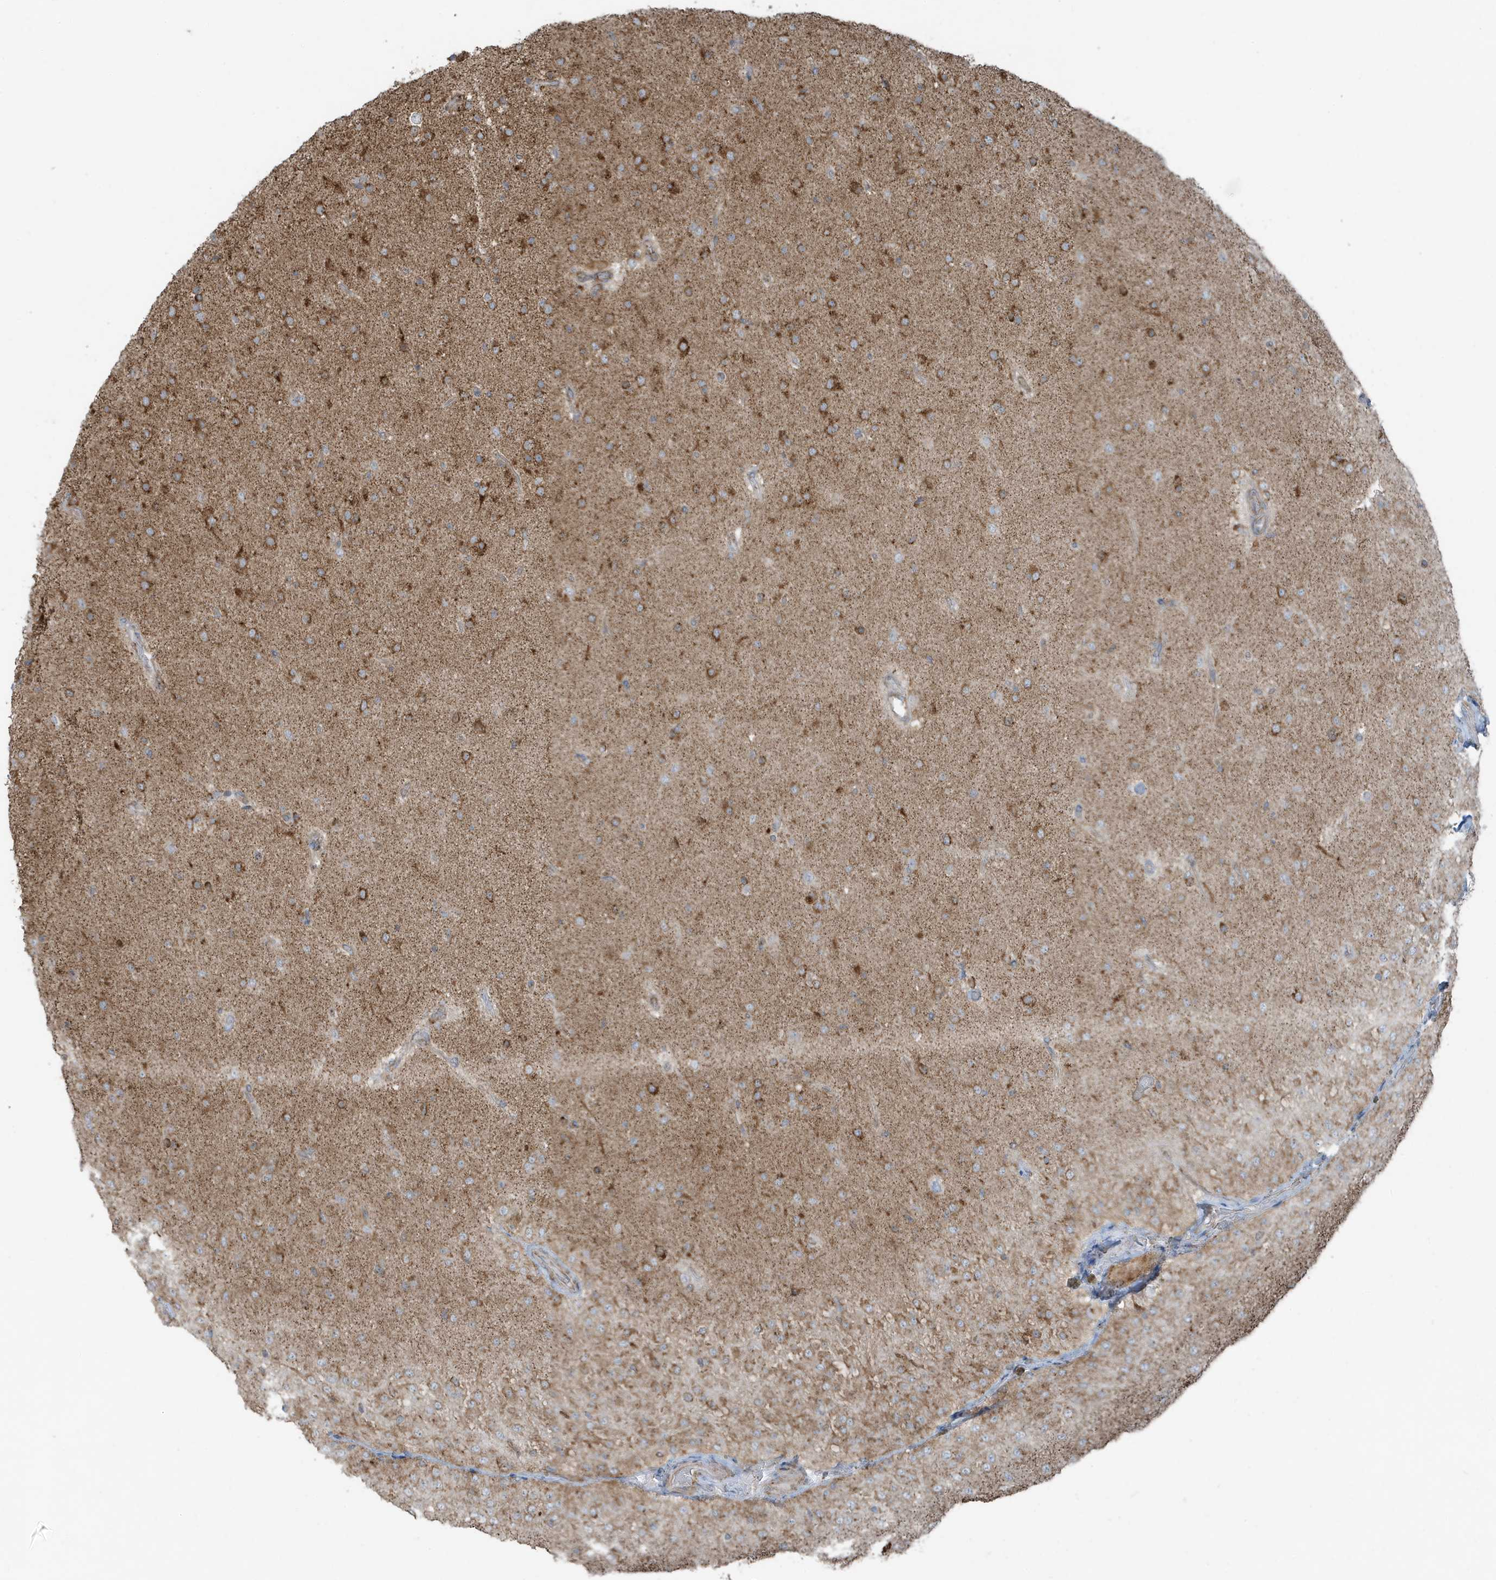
{"staining": {"intensity": "moderate", "quantity": ">75%", "location": "cytoplasmic/membranous"}, "tissue": "glioma", "cell_type": "Tumor cells", "image_type": "cancer", "snomed": [{"axis": "morphology", "description": "Glioma, malignant, Low grade"}, {"axis": "topography", "description": "Brain"}], "caption": "Brown immunohistochemical staining in human malignant glioma (low-grade) reveals moderate cytoplasmic/membranous staining in approximately >75% of tumor cells. (DAB IHC with brightfield microscopy, high magnification).", "gene": "GOLGA4", "patient": {"sex": "male", "age": 65}}